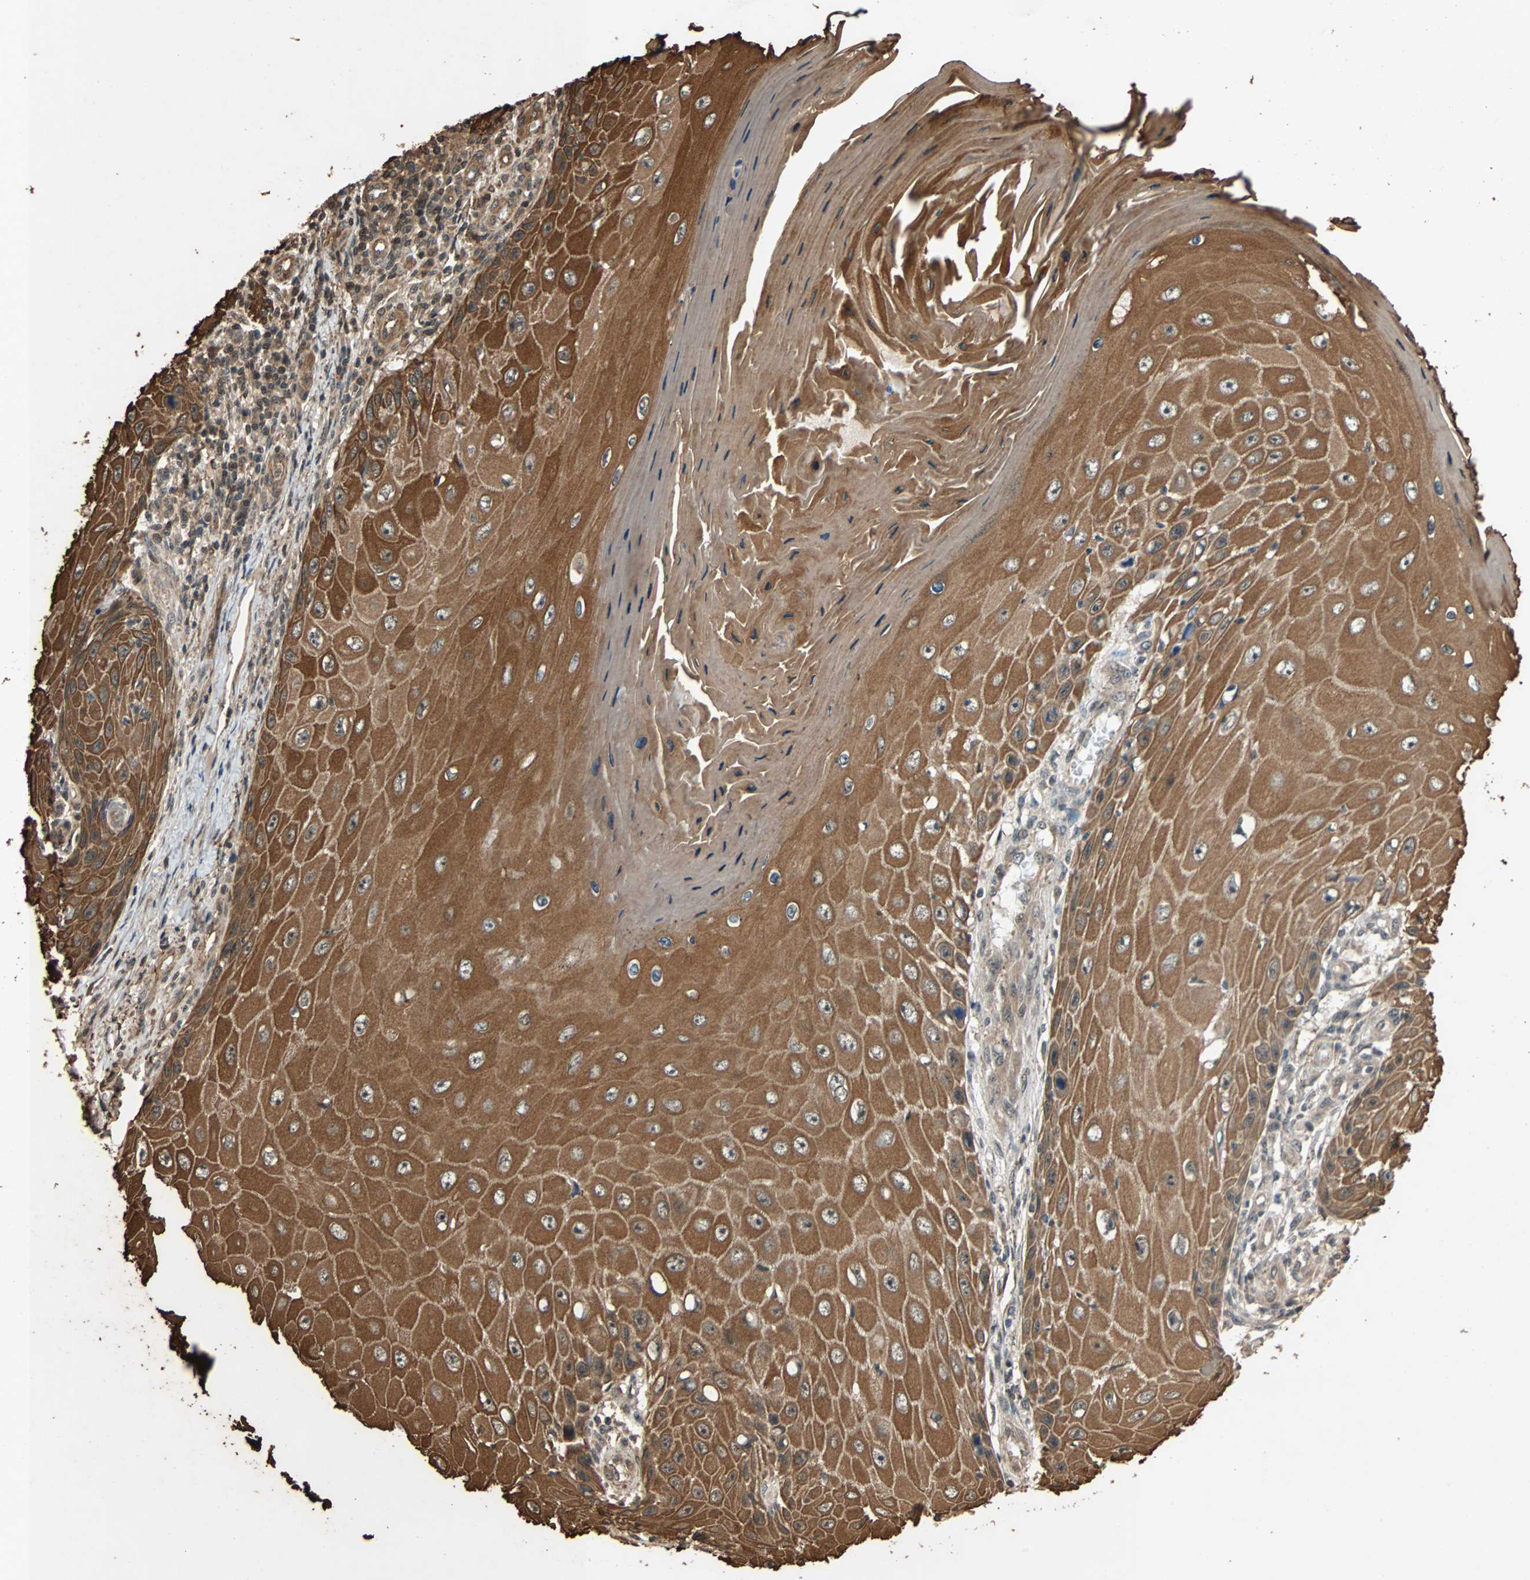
{"staining": {"intensity": "moderate", "quantity": ">75%", "location": "cytoplasmic/membranous"}, "tissue": "skin cancer", "cell_type": "Tumor cells", "image_type": "cancer", "snomed": [{"axis": "morphology", "description": "Squamous cell carcinoma, NOS"}, {"axis": "topography", "description": "Skin"}], "caption": "Squamous cell carcinoma (skin) stained for a protein exhibits moderate cytoplasmic/membranous positivity in tumor cells.", "gene": "CDC5L", "patient": {"sex": "female", "age": 73}}